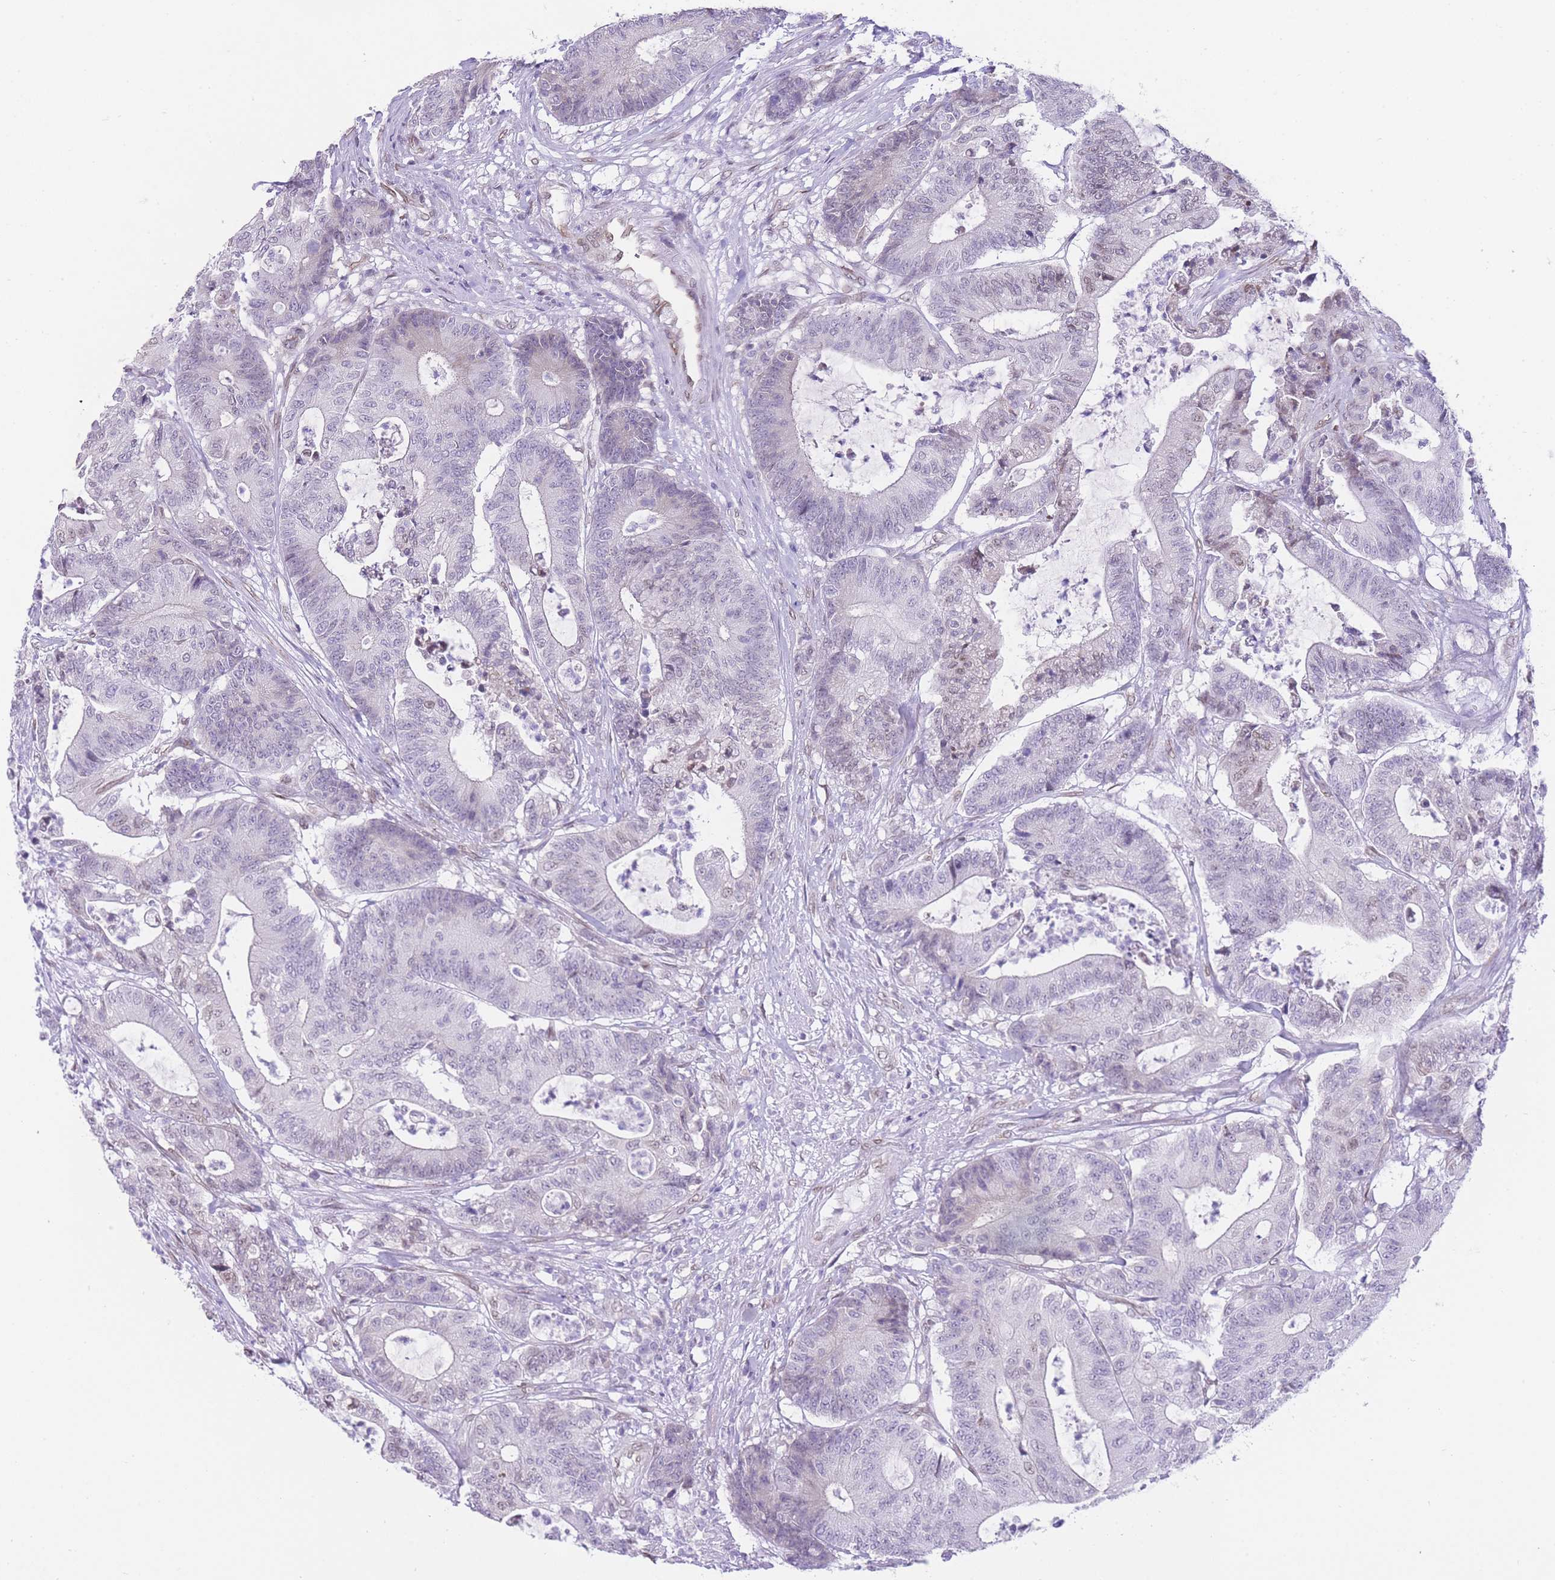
{"staining": {"intensity": "weak", "quantity": "<25%", "location": "nuclear"}, "tissue": "colorectal cancer", "cell_type": "Tumor cells", "image_type": "cancer", "snomed": [{"axis": "morphology", "description": "Adenocarcinoma, NOS"}, {"axis": "topography", "description": "Colon"}], "caption": "Immunohistochemical staining of colorectal cancer (adenocarcinoma) demonstrates no significant positivity in tumor cells. The staining is performed using DAB (3,3'-diaminobenzidine) brown chromogen with nuclei counter-stained in using hematoxylin.", "gene": "OR10AD1", "patient": {"sex": "female", "age": 84}}